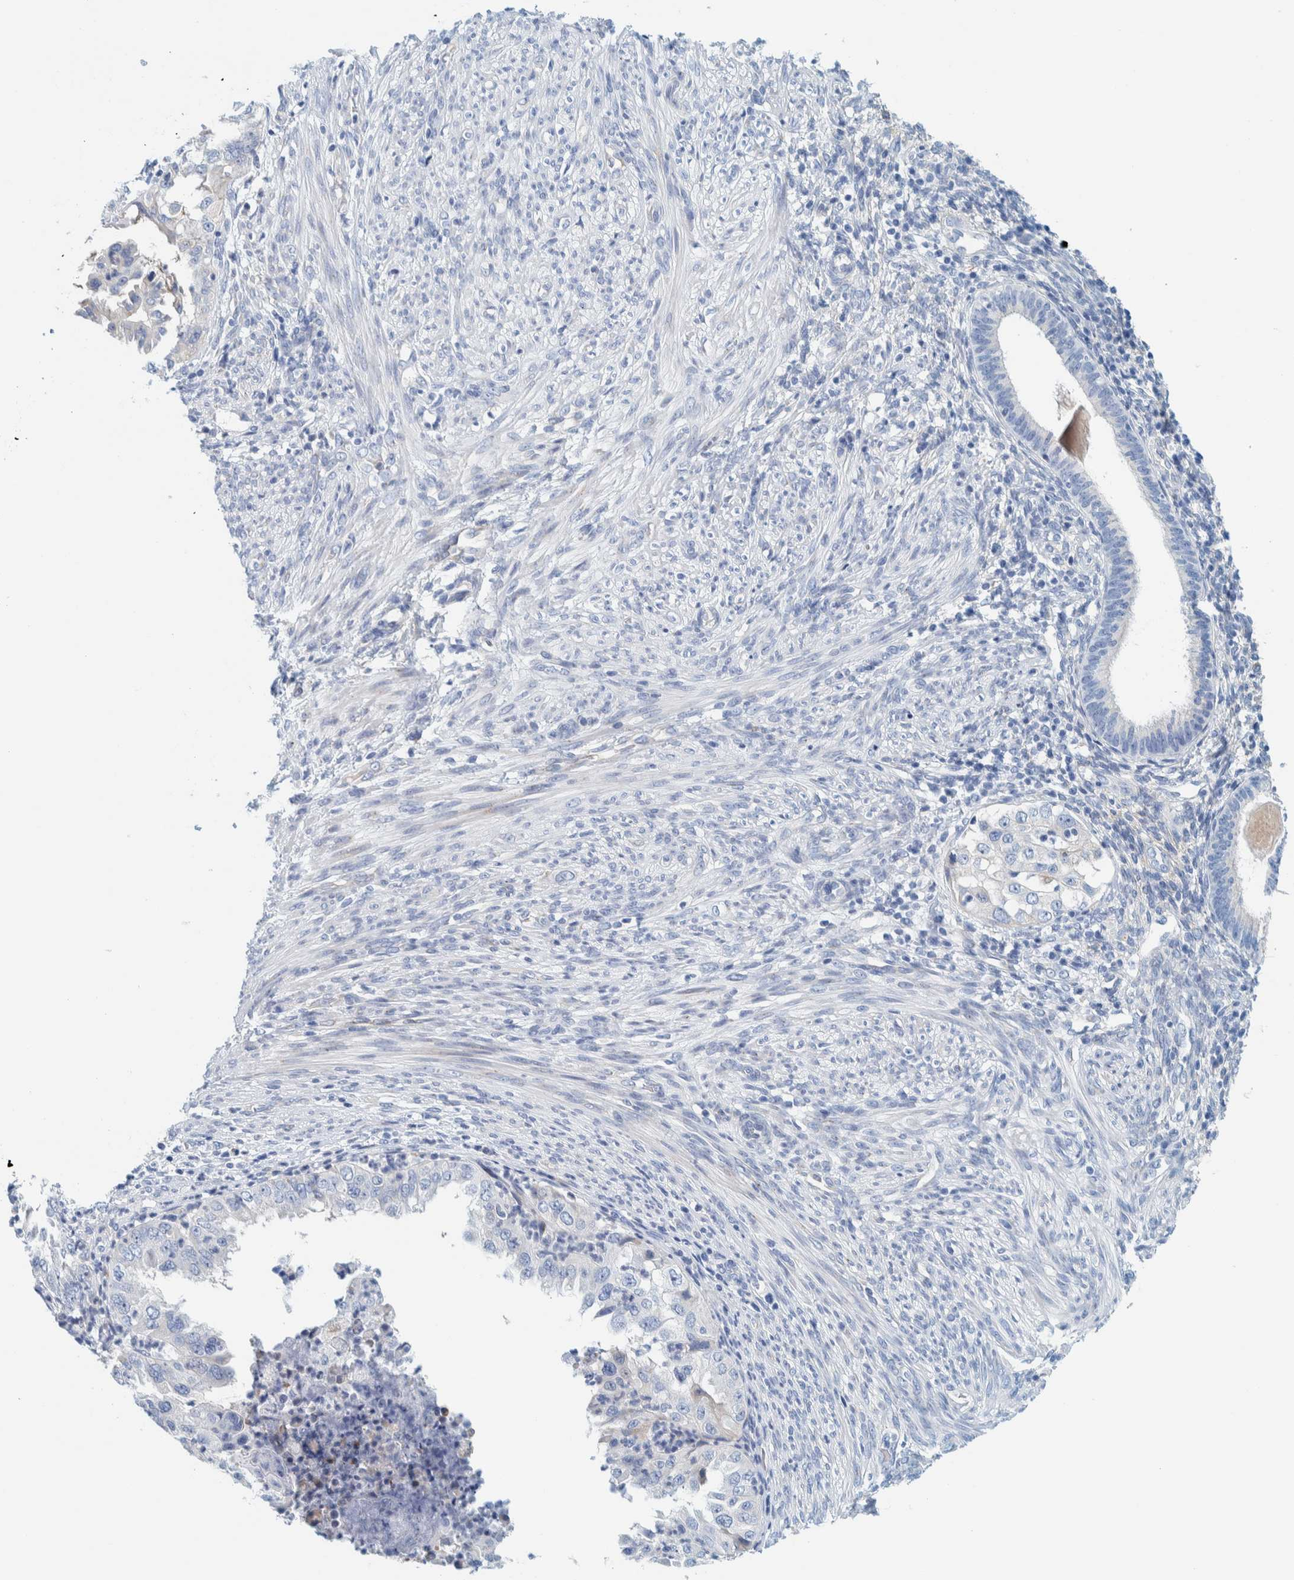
{"staining": {"intensity": "negative", "quantity": "none", "location": "none"}, "tissue": "endometrial cancer", "cell_type": "Tumor cells", "image_type": "cancer", "snomed": [{"axis": "morphology", "description": "Adenocarcinoma, NOS"}, {"axis": "topography", "description": "Endometrium"}], "caption": "IHC histopathology image of endometrial adenocarcinoma stained for a protein (brown), which reveals no staining in tumor cells. The staining is performed using DAB brown chromogen with nuclei counter-stained in using hematoxylin.", "gene": "MOG", "patient": {"sex": "female", "age": 85}}